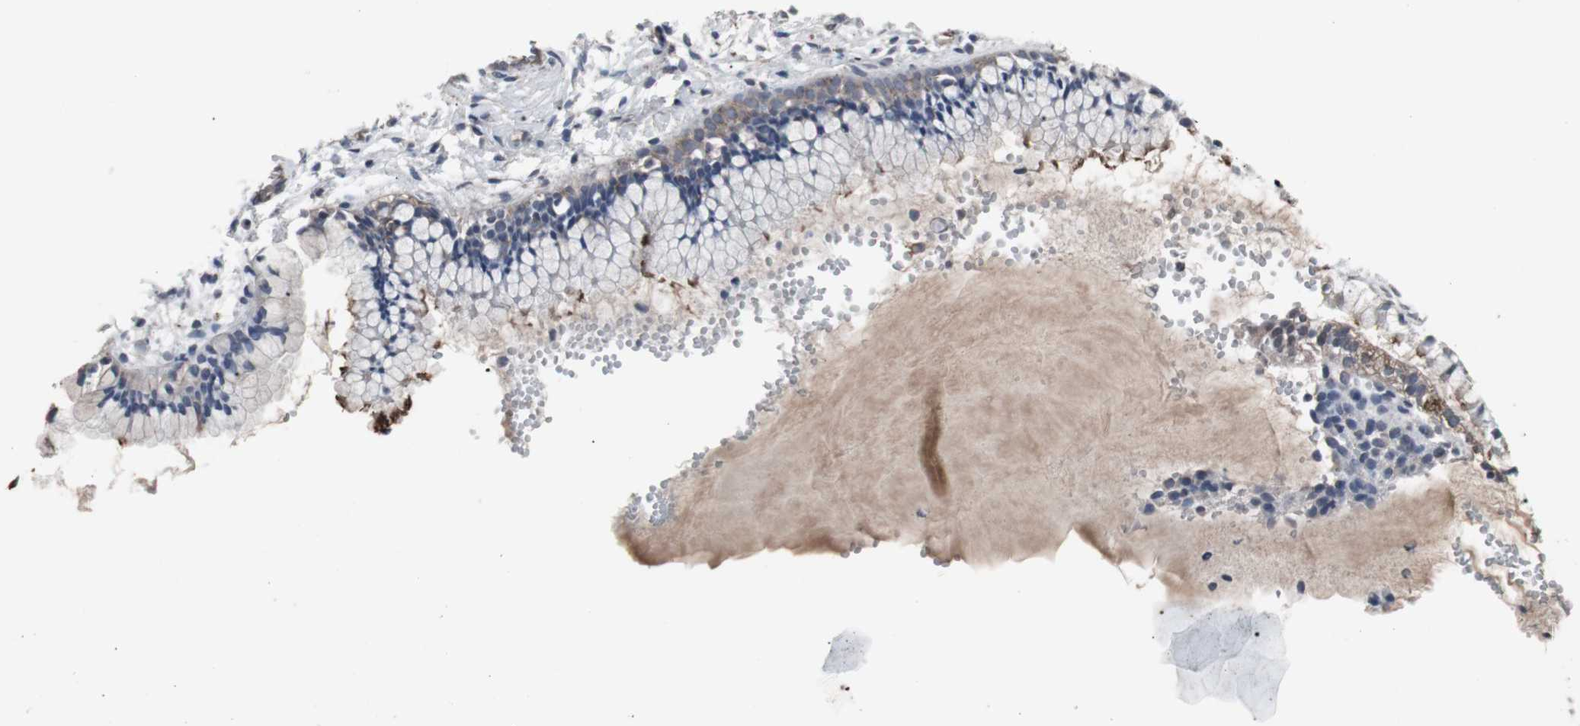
{"staining": {"intensity": "moderate", "quantity": "<25%", "location": "cytoplasmic/membranous"}, "tissue": "cervix", "cell_type": "Glandular cells", "image_type": "normal", "snomed": [{"axis": "morphology", "description": "Normal tissue, NOS"}, {"axis": "topography", "description": "Cervix"}], "caption": "This is an image of immunohistochemistry (IHC) staining of normal cervix, which shows moderate staining in the cytoplasmic/membranous of glandular cells.", "gene": "ACAA1", "patient": {"sex": "female", "age": 46}}